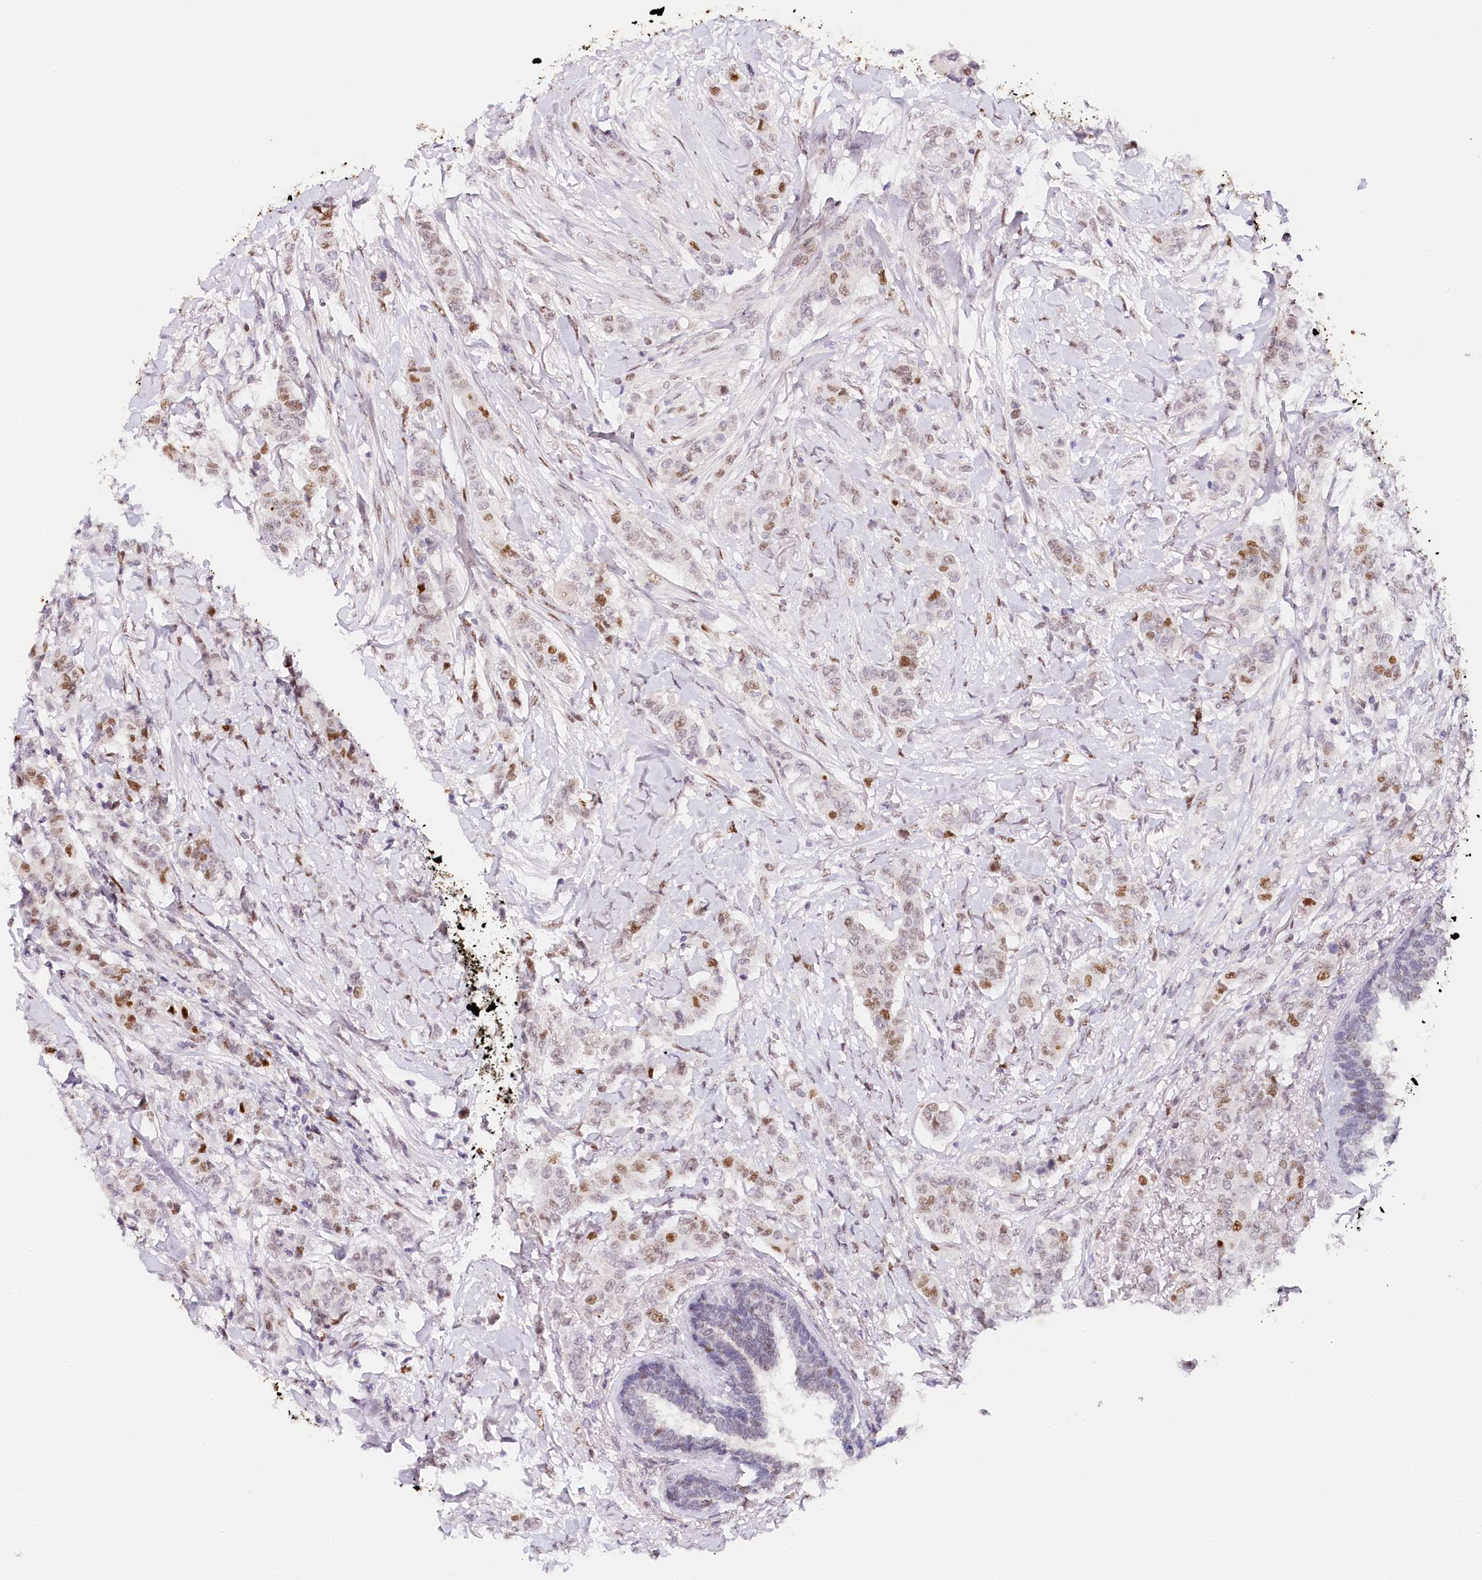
{"staining": {"intensity": "moderate", "quantity": "25%-75%", "location": "nuclear"}, "tissue": "breast cancer", "cell_type": "Tumor cells", "image_type": "cancer", "snomed": [{"axis": "morphology", "description": "Duct carcinoma"}, {"axis": "topography", "description": "Breast"}], "caption": "Immunohistochemical staining of breast invasive ductal carcinoma exhibits moderate nuclear protein positivity in approximately 25%-75% of tumor cells. Nuclei are stained in blue.", "gene": "TP53", "patient": {"sex": "female", "age": 40}}